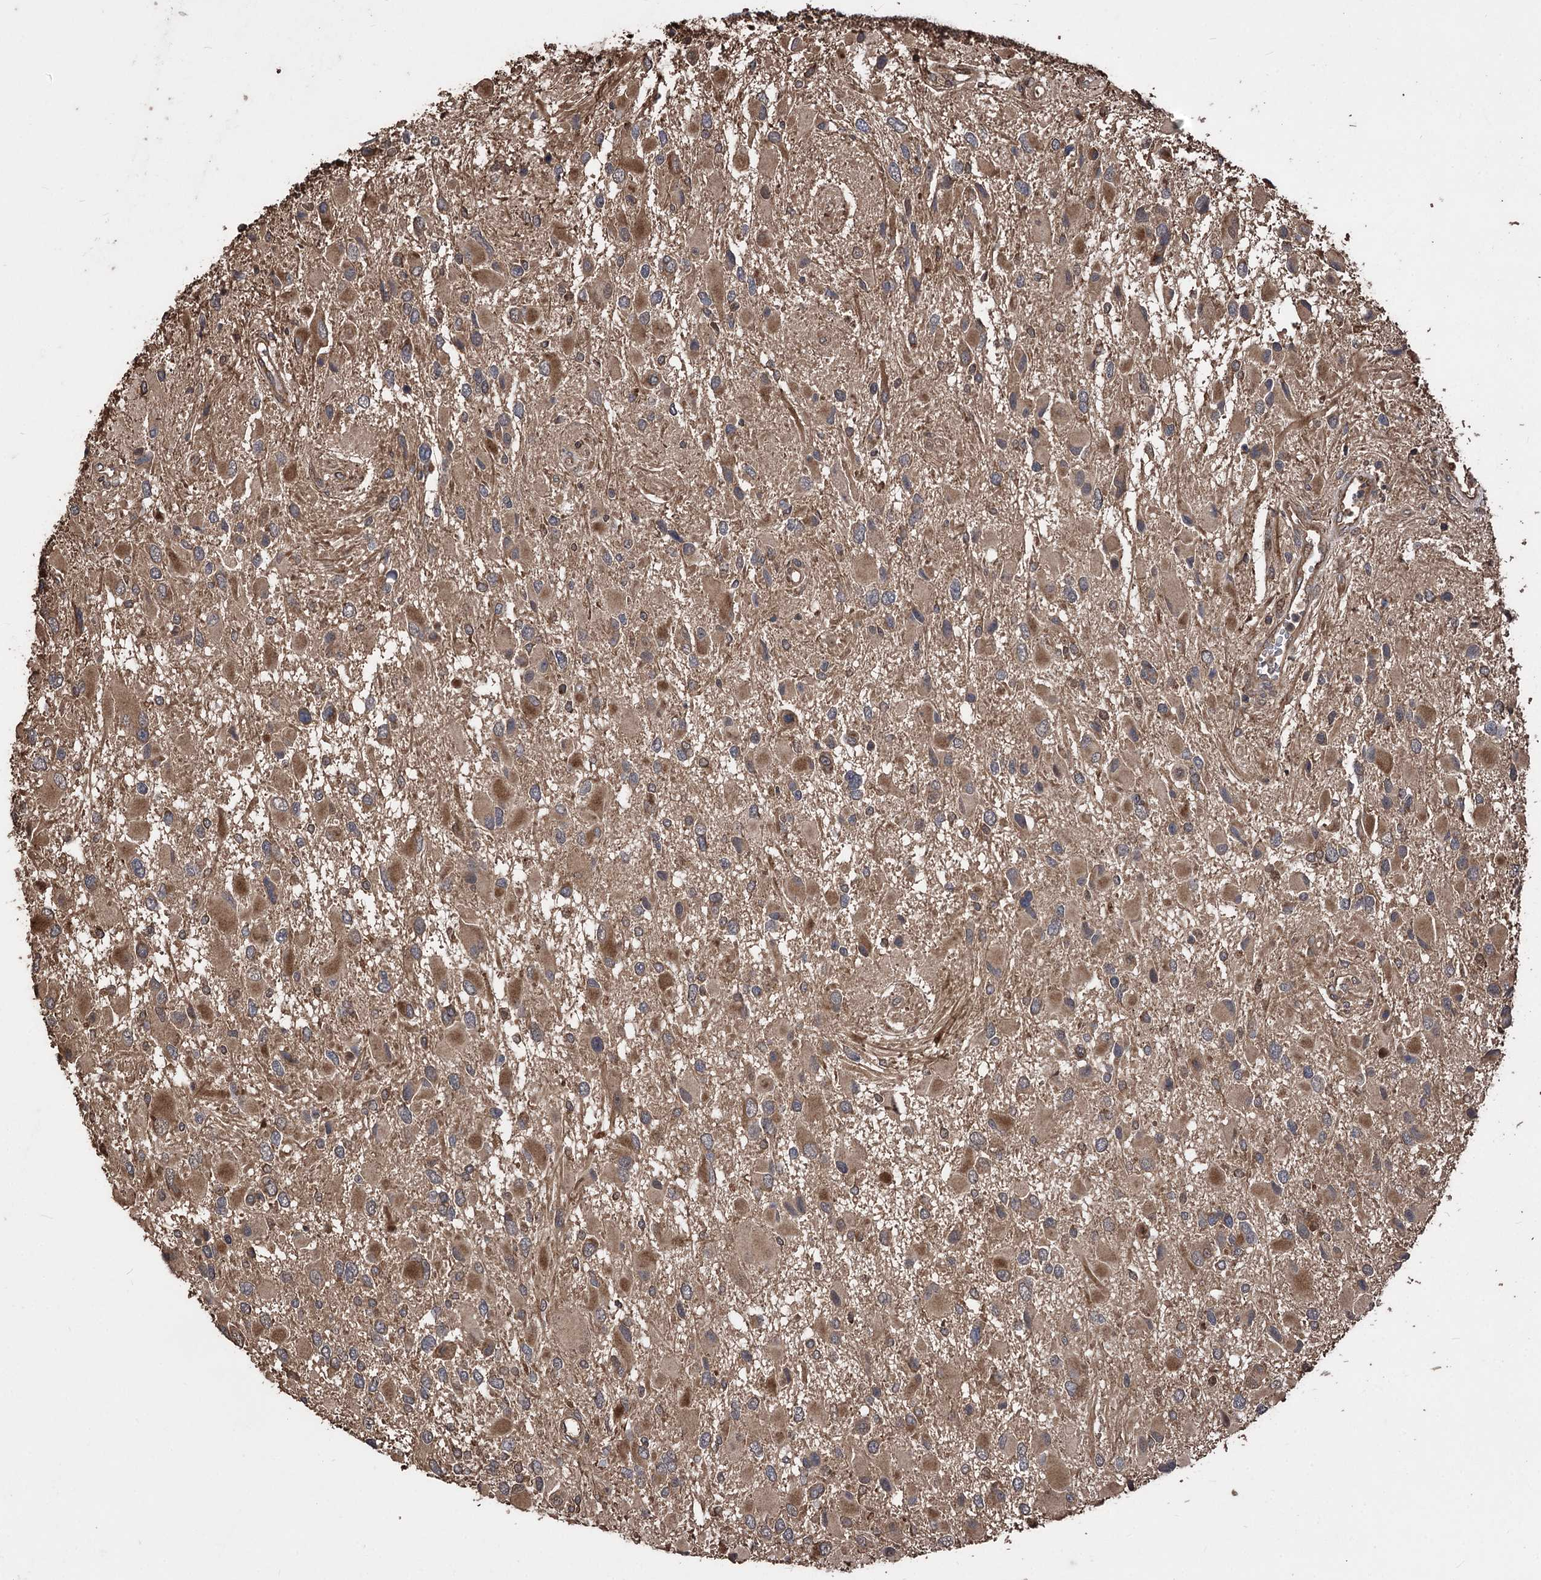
{"staining": {"intensity": "moderate", "quantity": ">75%", "location": "cytoplasmic/membranous"}, "tissue": "glioma", "cell_type": "Tumor cells", "image_type": "cancer", "snomed": [{"axis": "morphology", "description": "Glioma, malignant, High grade"}, {"axis": "topography", "description": "Brain"}], "caption": "Immunohistochemical staining of malignant high-grade glioma displays moderate cytoplasmic/membranous protein staining in approximately >75% of tumor cells.", "gene": "RASSF3", "patient": {"sex": "male", "age": 53}}